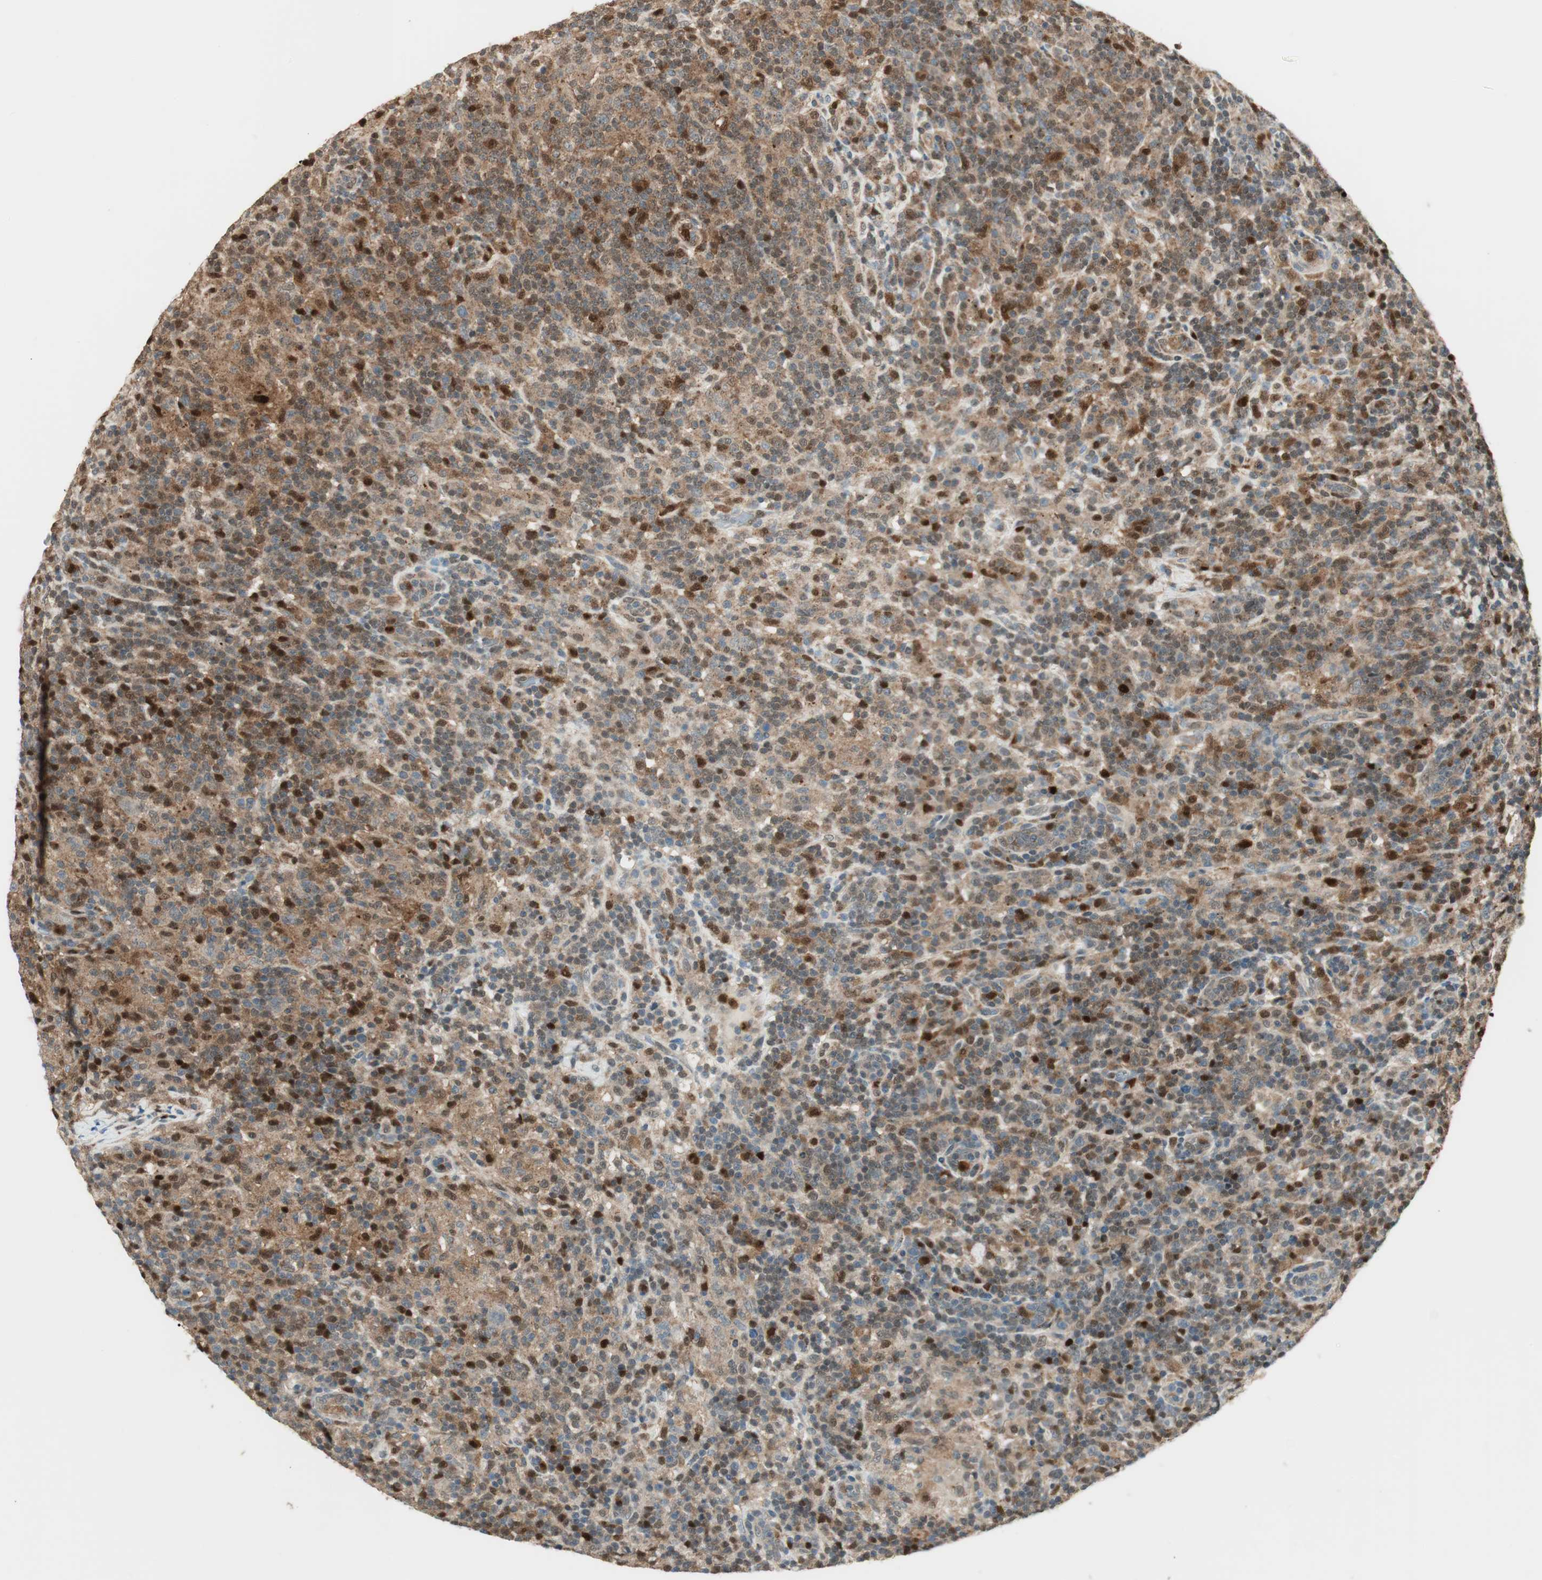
{"staining": {"intensity": "weak", "quantity": "25%-75%", "location": "cytoplasmic/membranous"}, "tissue": "lymphoma", "cell_type": "Tumor cells", "image_type": "cancer", "snomed": [{"axis": "morphology", "description": "Hodgkin's disease, NOS"}, {"axis": "topography", "description": "Lymph node"}], "caption": "A photomicrograph showing weak cytoplasmic/membranous staining in approximately 25%-75% of tumor cells in Hodgkin's disease, as visualized by brown immunohistochemical staining.", "gene": "LTA4H", "patient": {"sex": "male", "age": 70}}